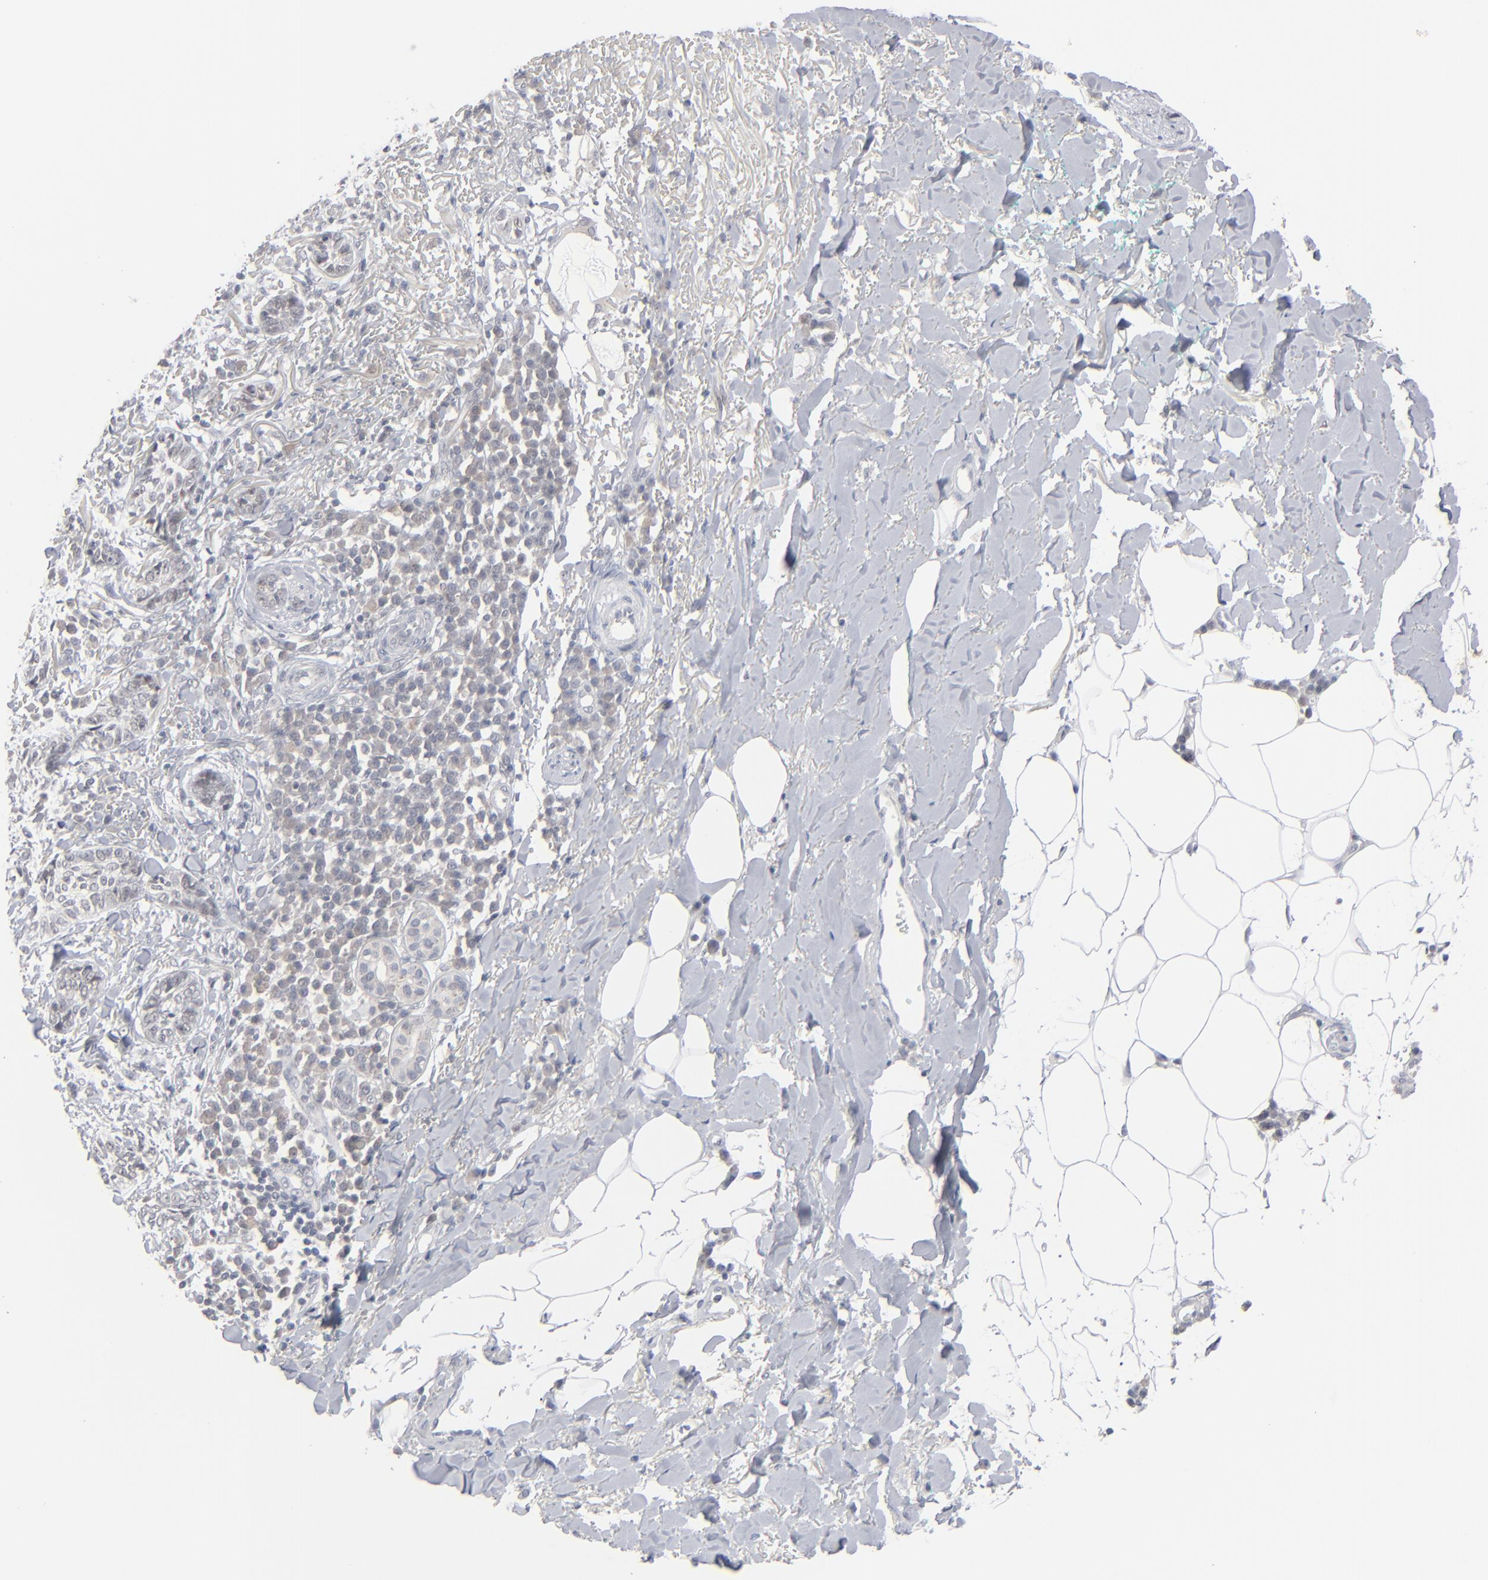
{"staining": {"intensity": "negative", "quantity": "none", "location": "none"}, "tissue": "skin cancer", "cell_type": "Tumor cells", "image_type": "cancer", "snomed": [{"axis": "morphology", "description": "Basal cell carcinoma"}, {"axis": "topography", "description": "Skin"}], "caption": "The image exhibits no significant expression in tumor cells of skin cancer.", "gene": "POF1B", "patient": {"sex": "female", "age": 89}}